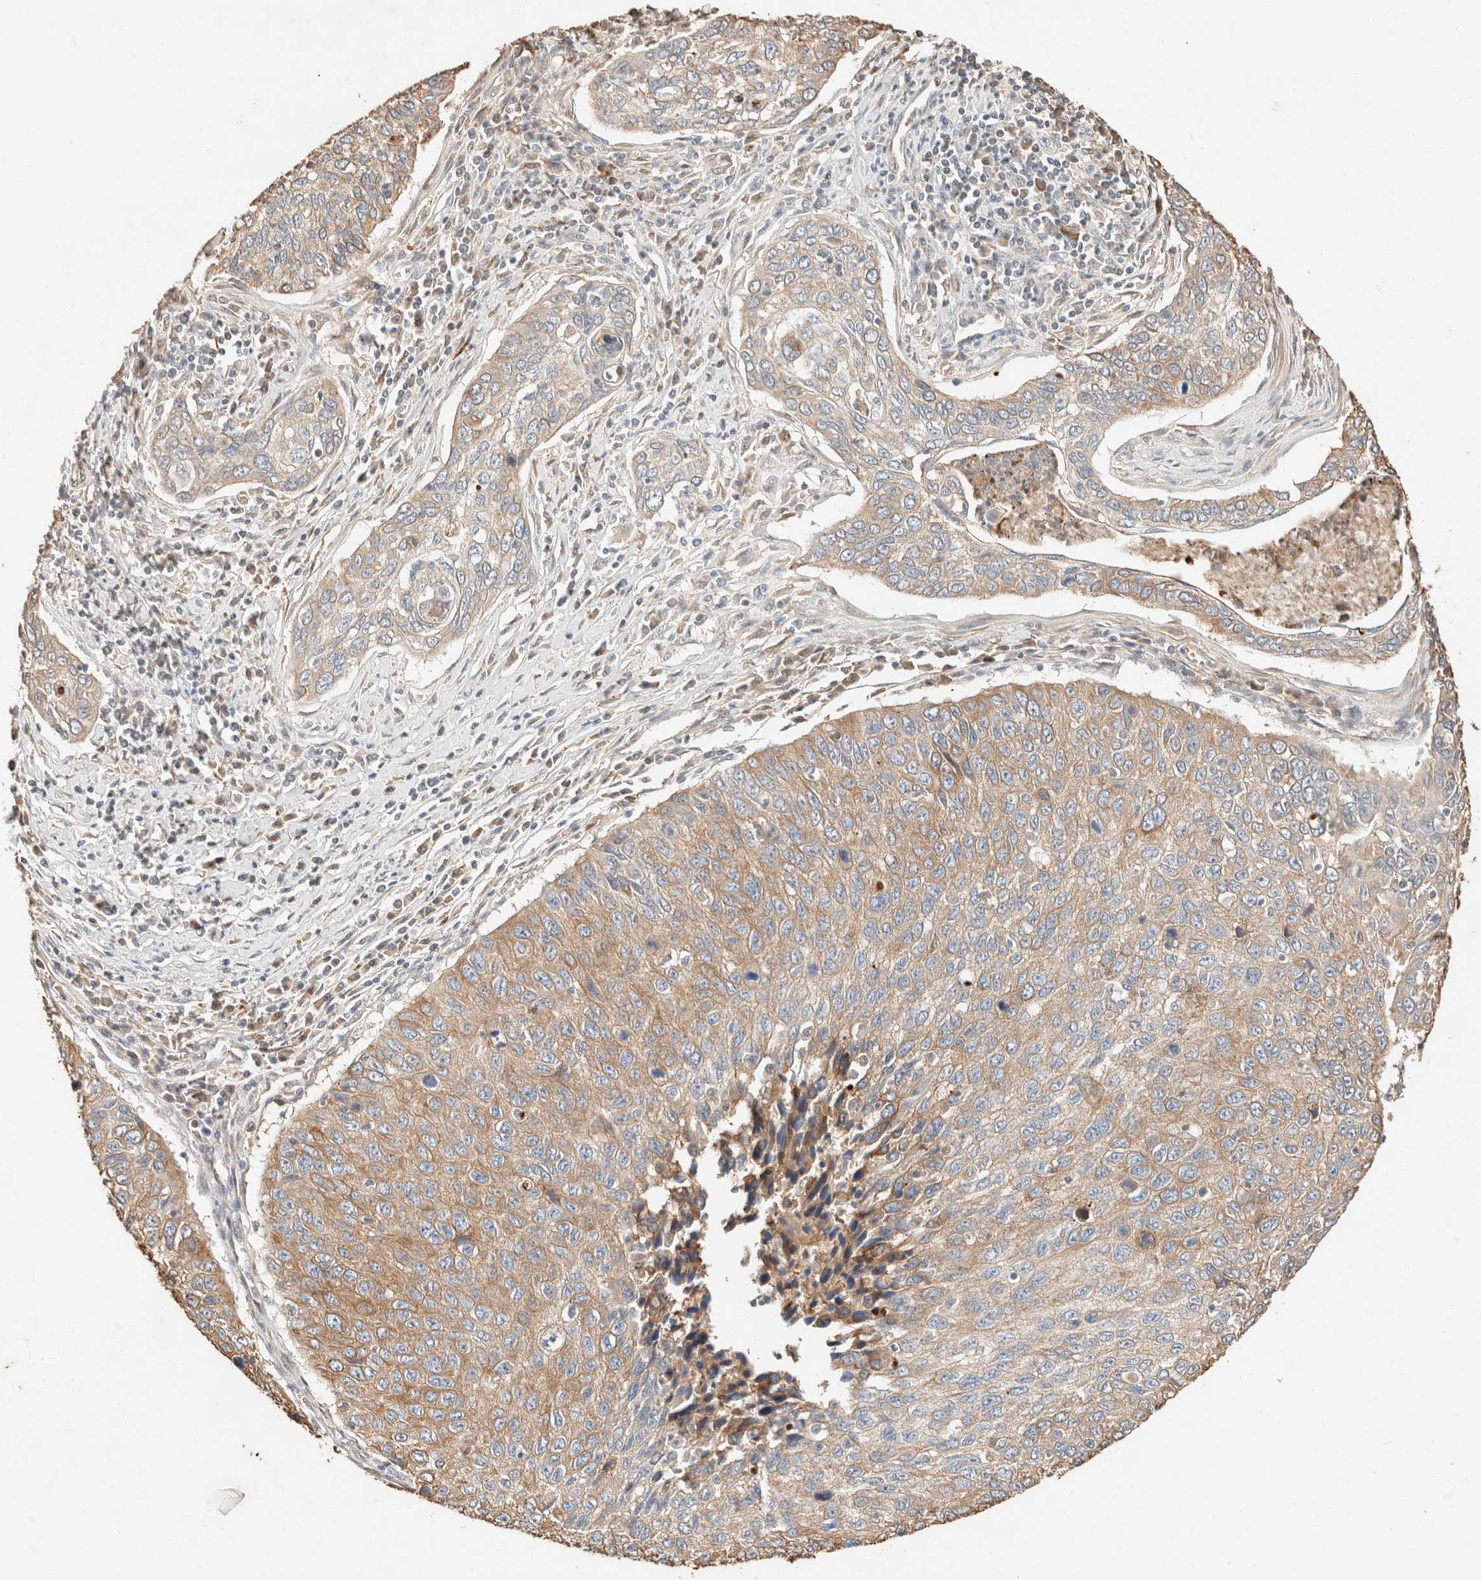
{"staining": {"intensity": "moderate", "quantity": "25%-75%", "location": "cytoplasmic/membranous"}, "tissue": "cervical cancer", "cell_type": "Tumor cells", "image_type": "cancer", "snomed": [{"axis": "morphology", "description": "Squamous cell carcinoma, NOS"}, {"axis": "topography", "description": "Cervix"}], "caption": "Immunohistochemistry image of neoplastic tissue: human cervical squamous cell carcinoma stained using IHC displays medium levels of moderate protein expression localized specifically in the cytoplasmic/membranous of tumor cells, appearing as a cytoplasmic/membranous brown color.", "gene": "TUBD1", "patient": {"sex": "female", "age": 53}}